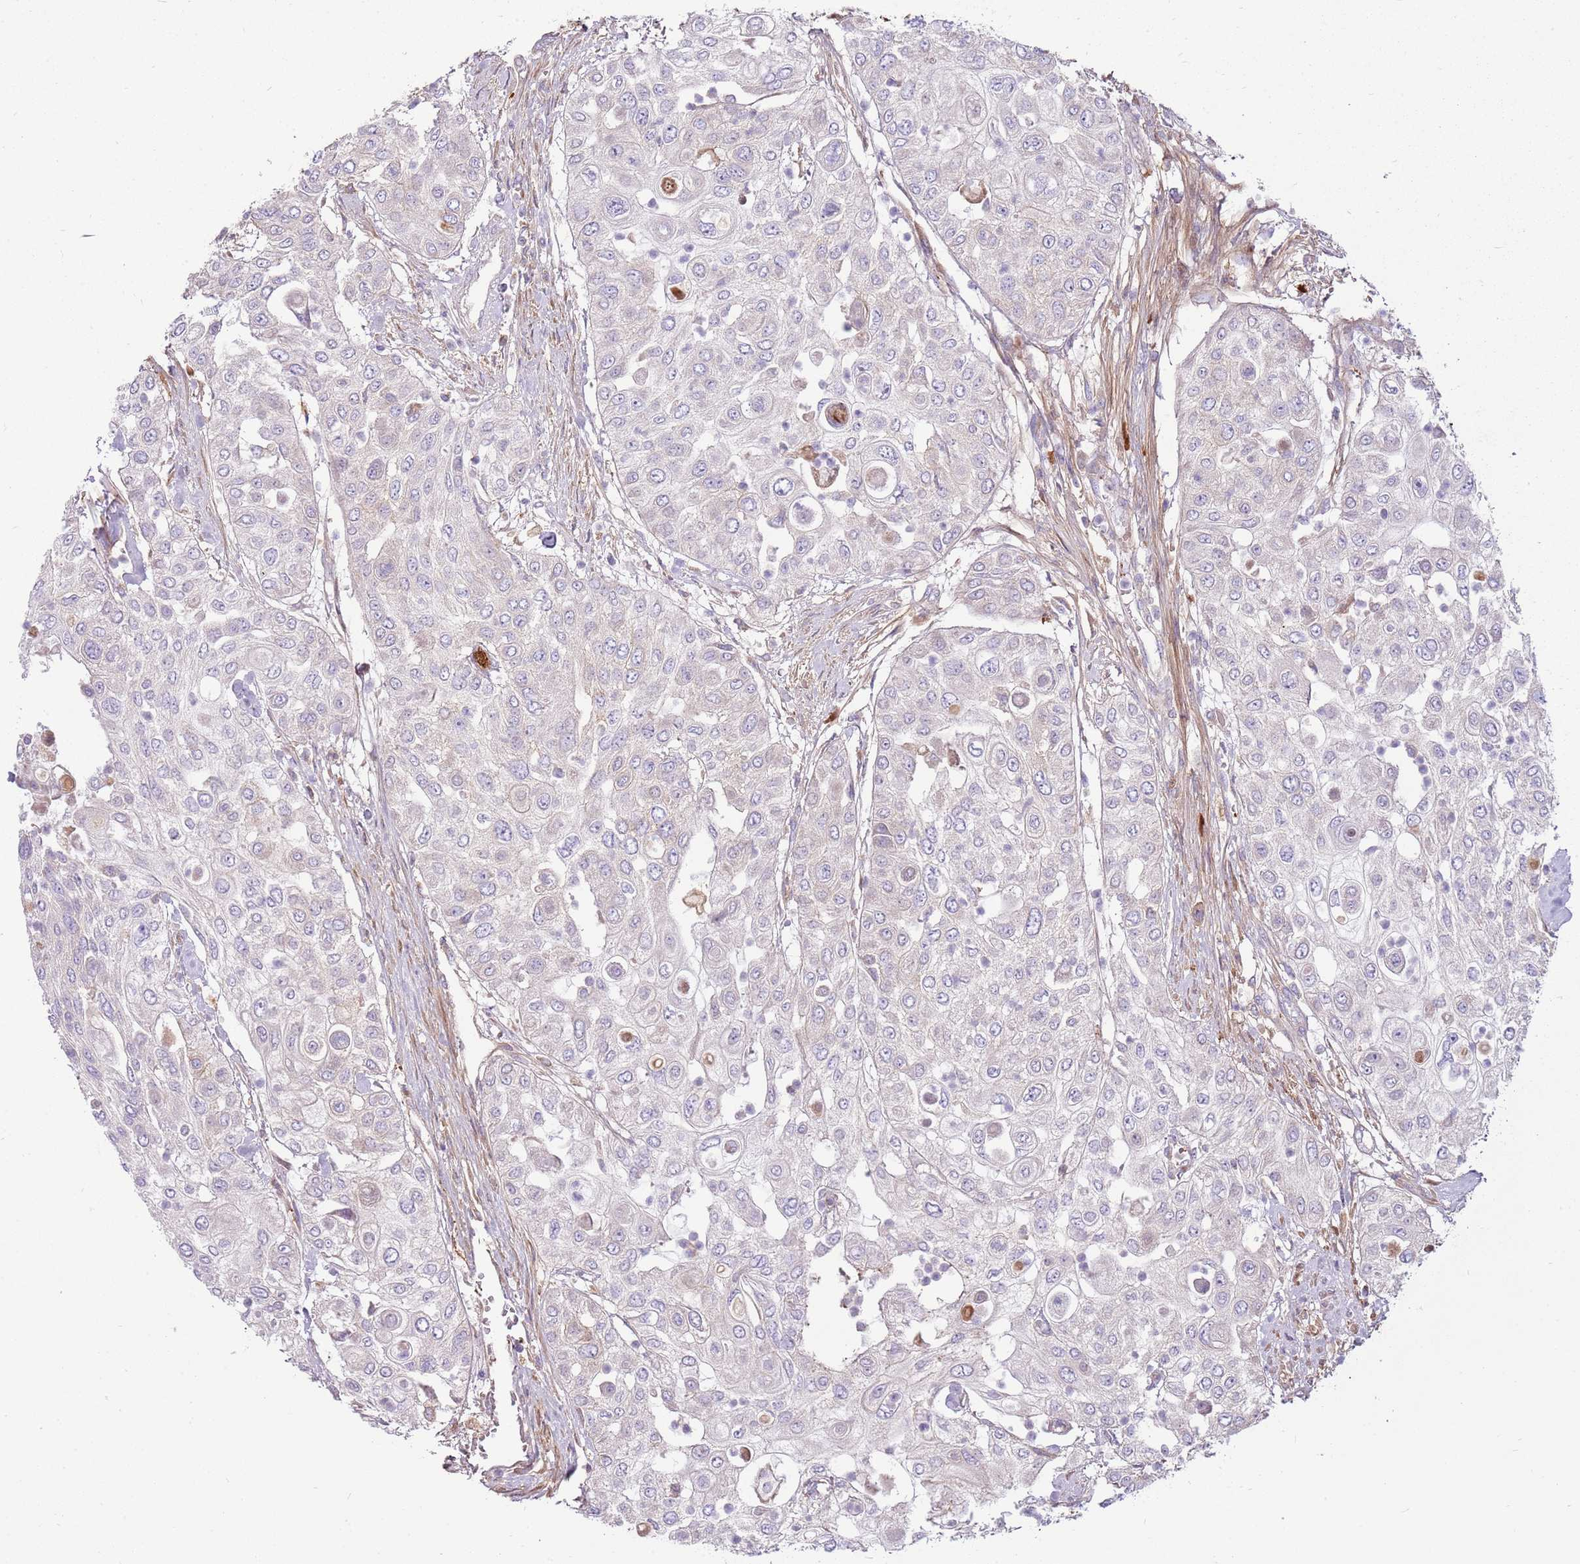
{"staining": {"intensity": "negative", "quantity": "none", "location": "none"}, "tissue": "urothelial cancer", "cell_type": "Tumor cells", "image_type": "cancer", "snomed": [{"axis": "morphology", "description": "Urothelial carcinoma, High grade"}, {"axis": "topography", "description": "Urinary bladder"}], "caption": "The immunohistochemistry (IHC) micrograph has no significant staining in tumor cells of urothelial carcinoma (high-grade) tissue. (Brightfield microscopy of DAB immunohistochemistry (IHC) at high magnification).", "gene": "EMC1", "patient": {"sex": "female", "age": 79}}